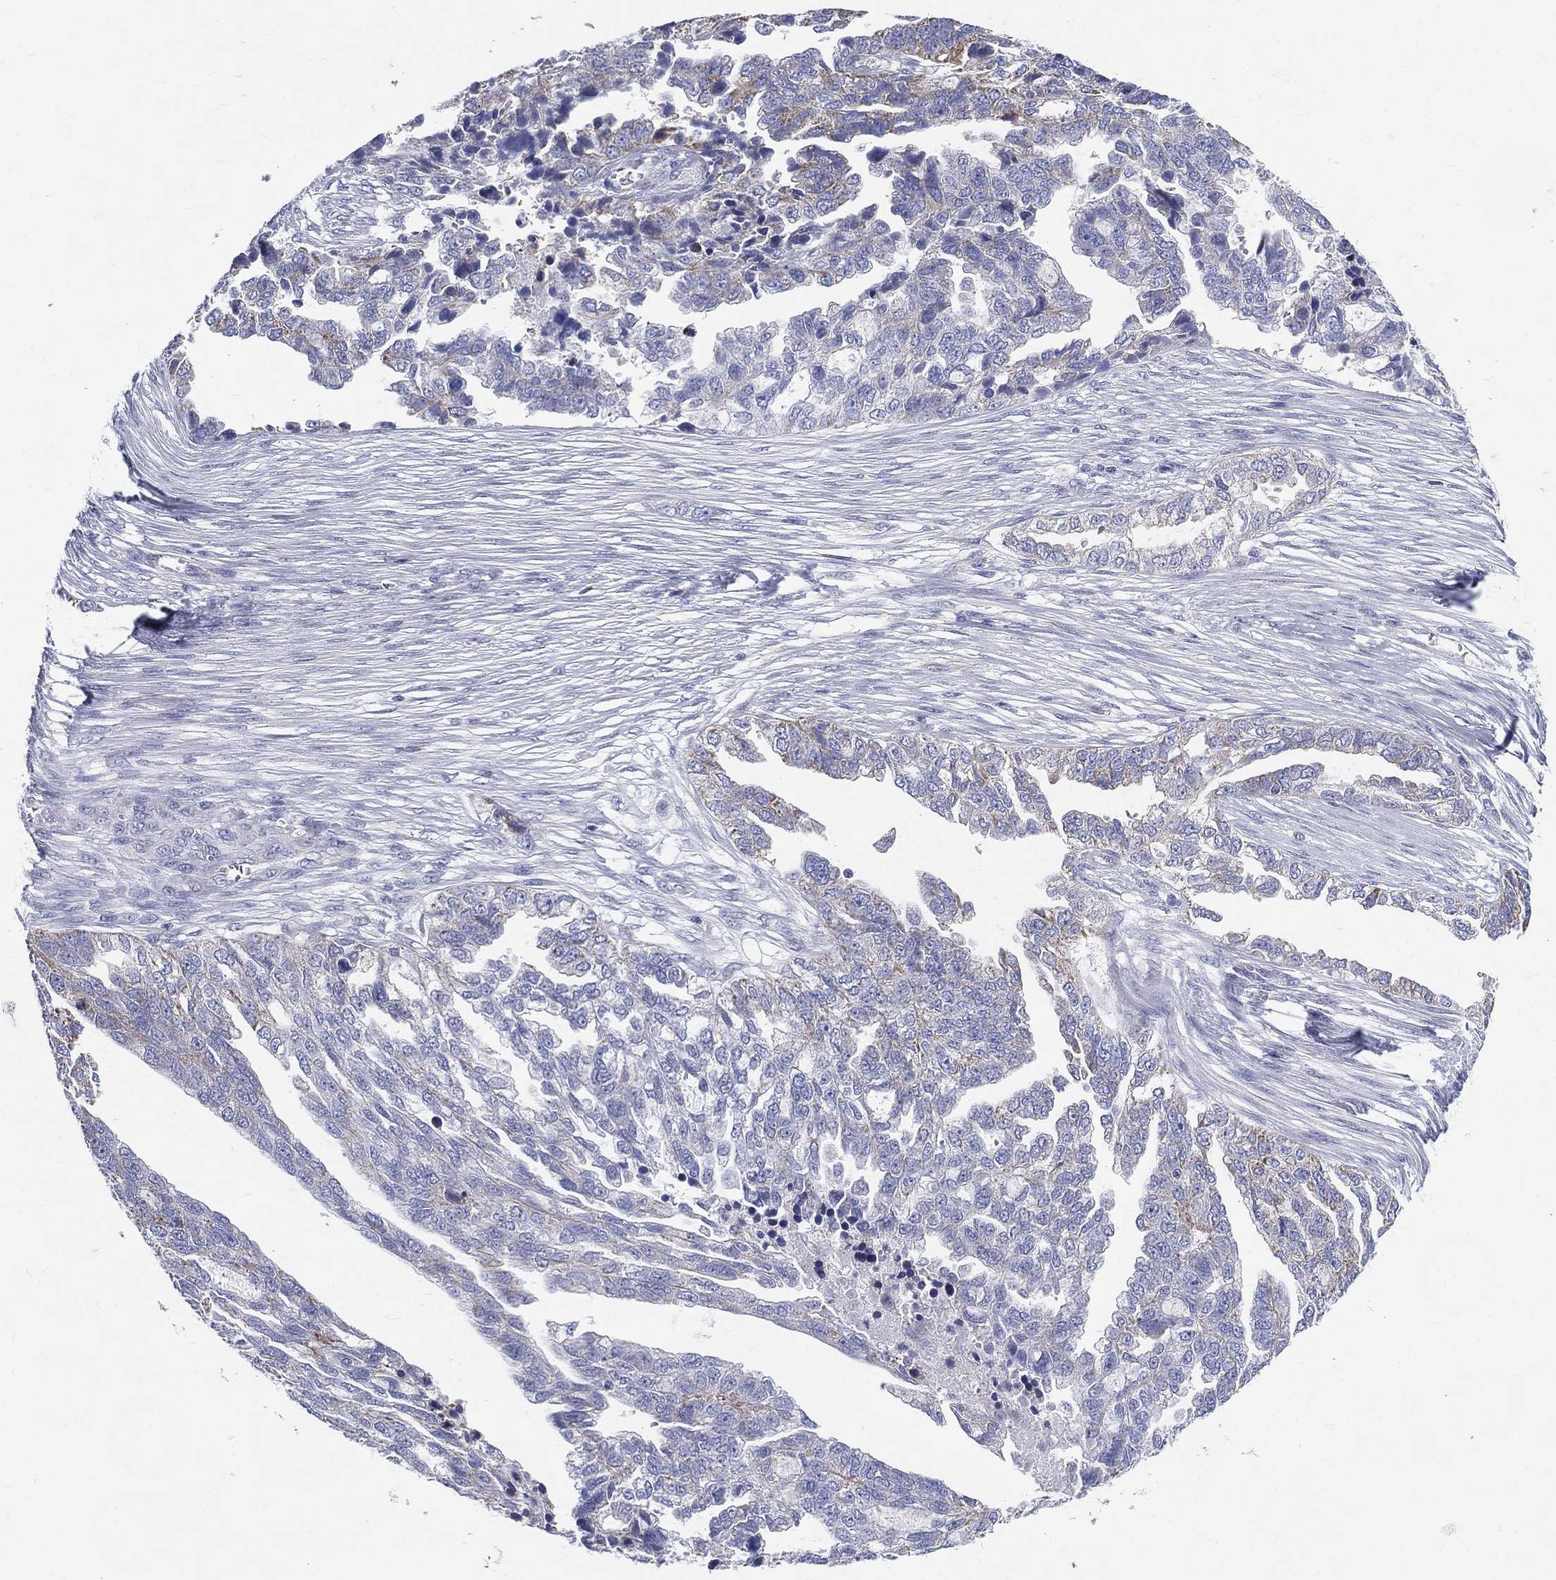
{"staining": {"intensity": "moderate", "quantity": "<25%", "location": "cytoplasmic/membranous"}, "tissue": "ovarian cancer", "cell_type": "Tumor cells", "image_type": "cancer", "snomed": [{"axis": "morphology", "description": "Cystadenocarcinoma, serous, NOS"}, {"axis": "topography", "description": "Ovary"}], "caption": "Brown immunohistochemical staining in ovarian cancer shows moderate cytoplasmic/membranous positivity in about <25% of tumor cells.", "gene": "PWWP3A", "patient": {"sex": "female", "age": 51}}